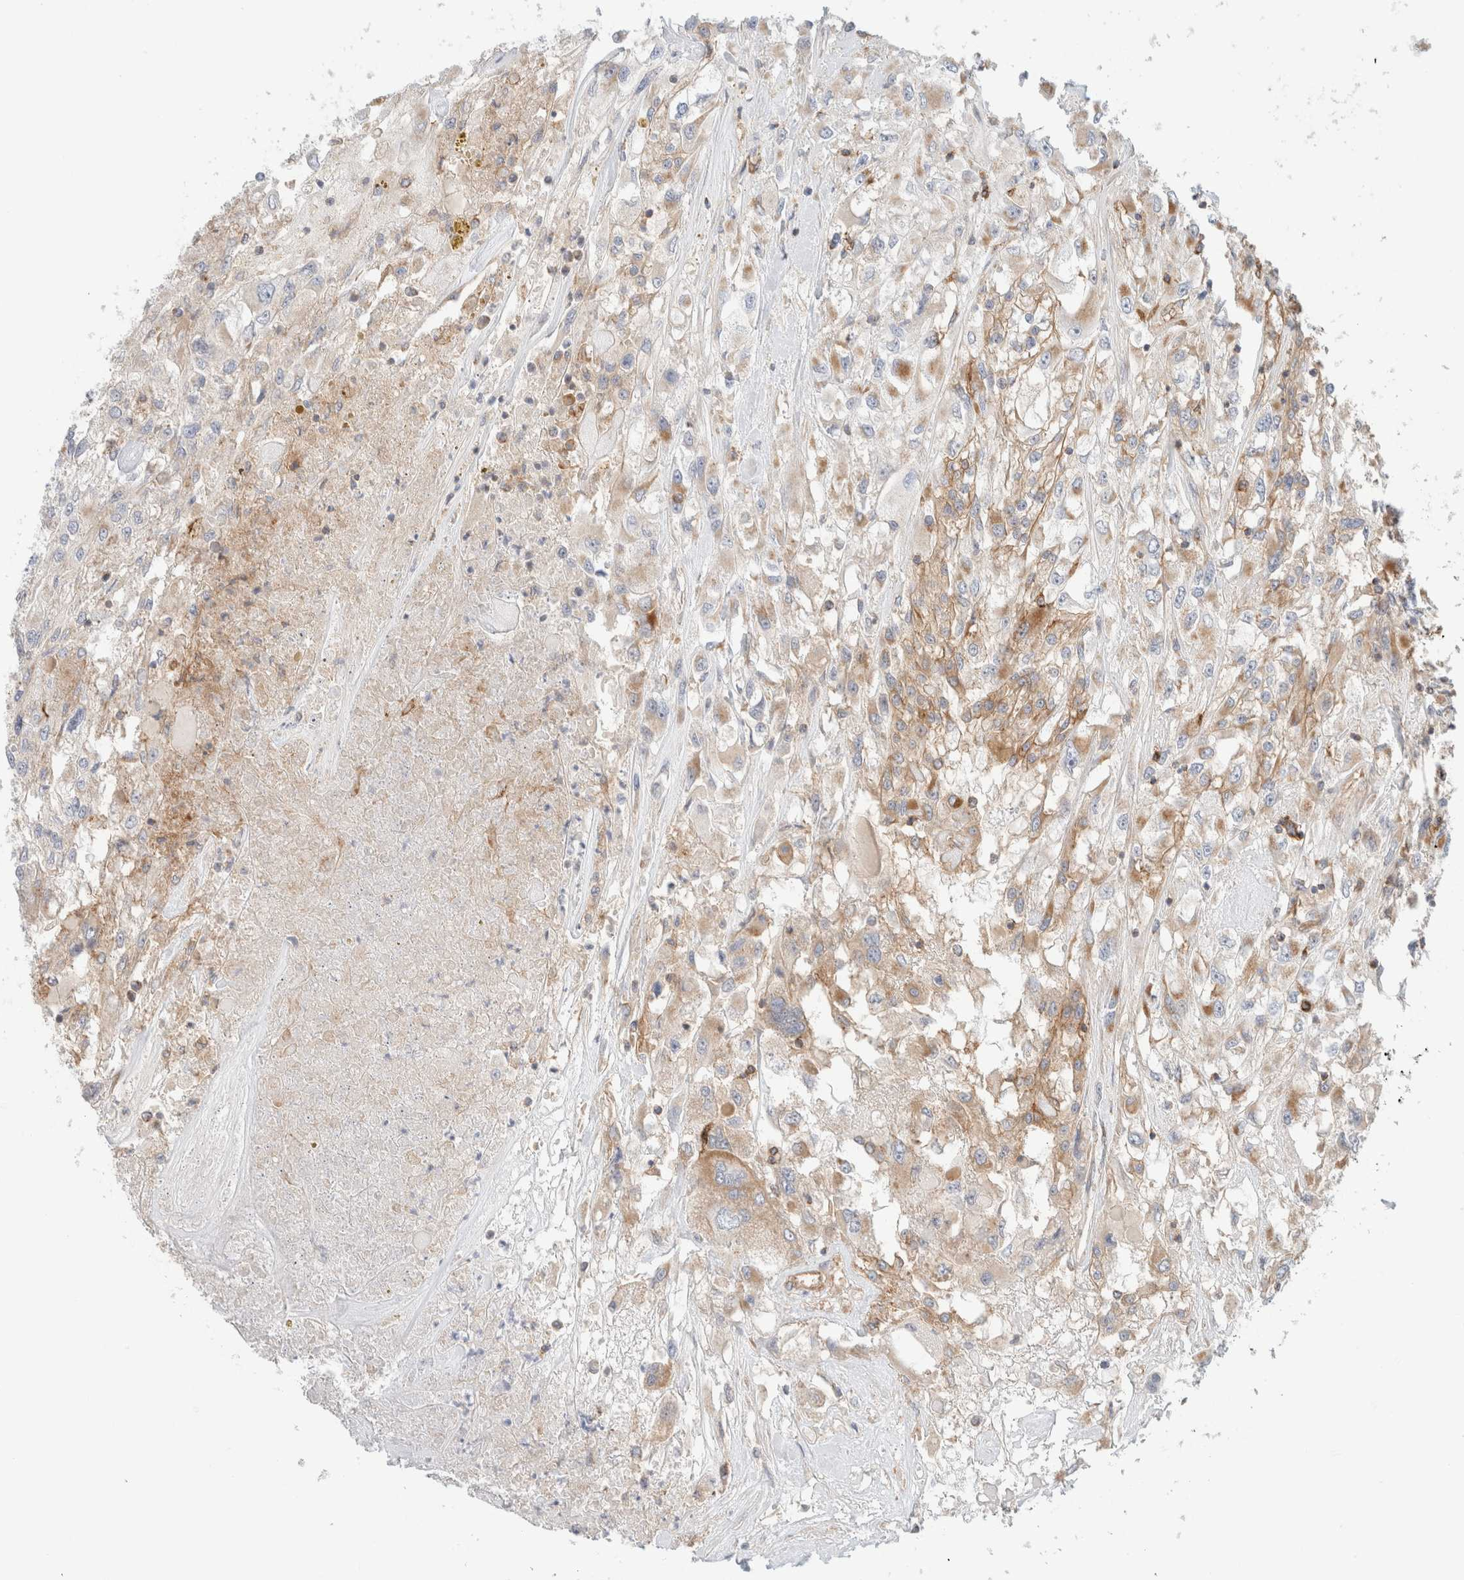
{"staining": {"intensity": "moderate", "quantity": "25%-75%", "location": "cytoplasmic/membranous"}, "tissue": "renal cancer", "cell_type": "Tumor cells", "image_type": "cancer", "snomed": [{"axis": "morphology", "description": "Adenocarcinoma, NOS"}, {"axis": "topography", "description": "Kidney"}], "caption": "An immunohistochemistry (IHC) photomicrograph of neoplastic tissue is shown. Protein staining in brown highlights moderate cytoplasmic/membranous positivity in renal adenocarcinoma within tumor cells.", "gene": "MRM3", "patient": {"sex": "female", "age": 52}}